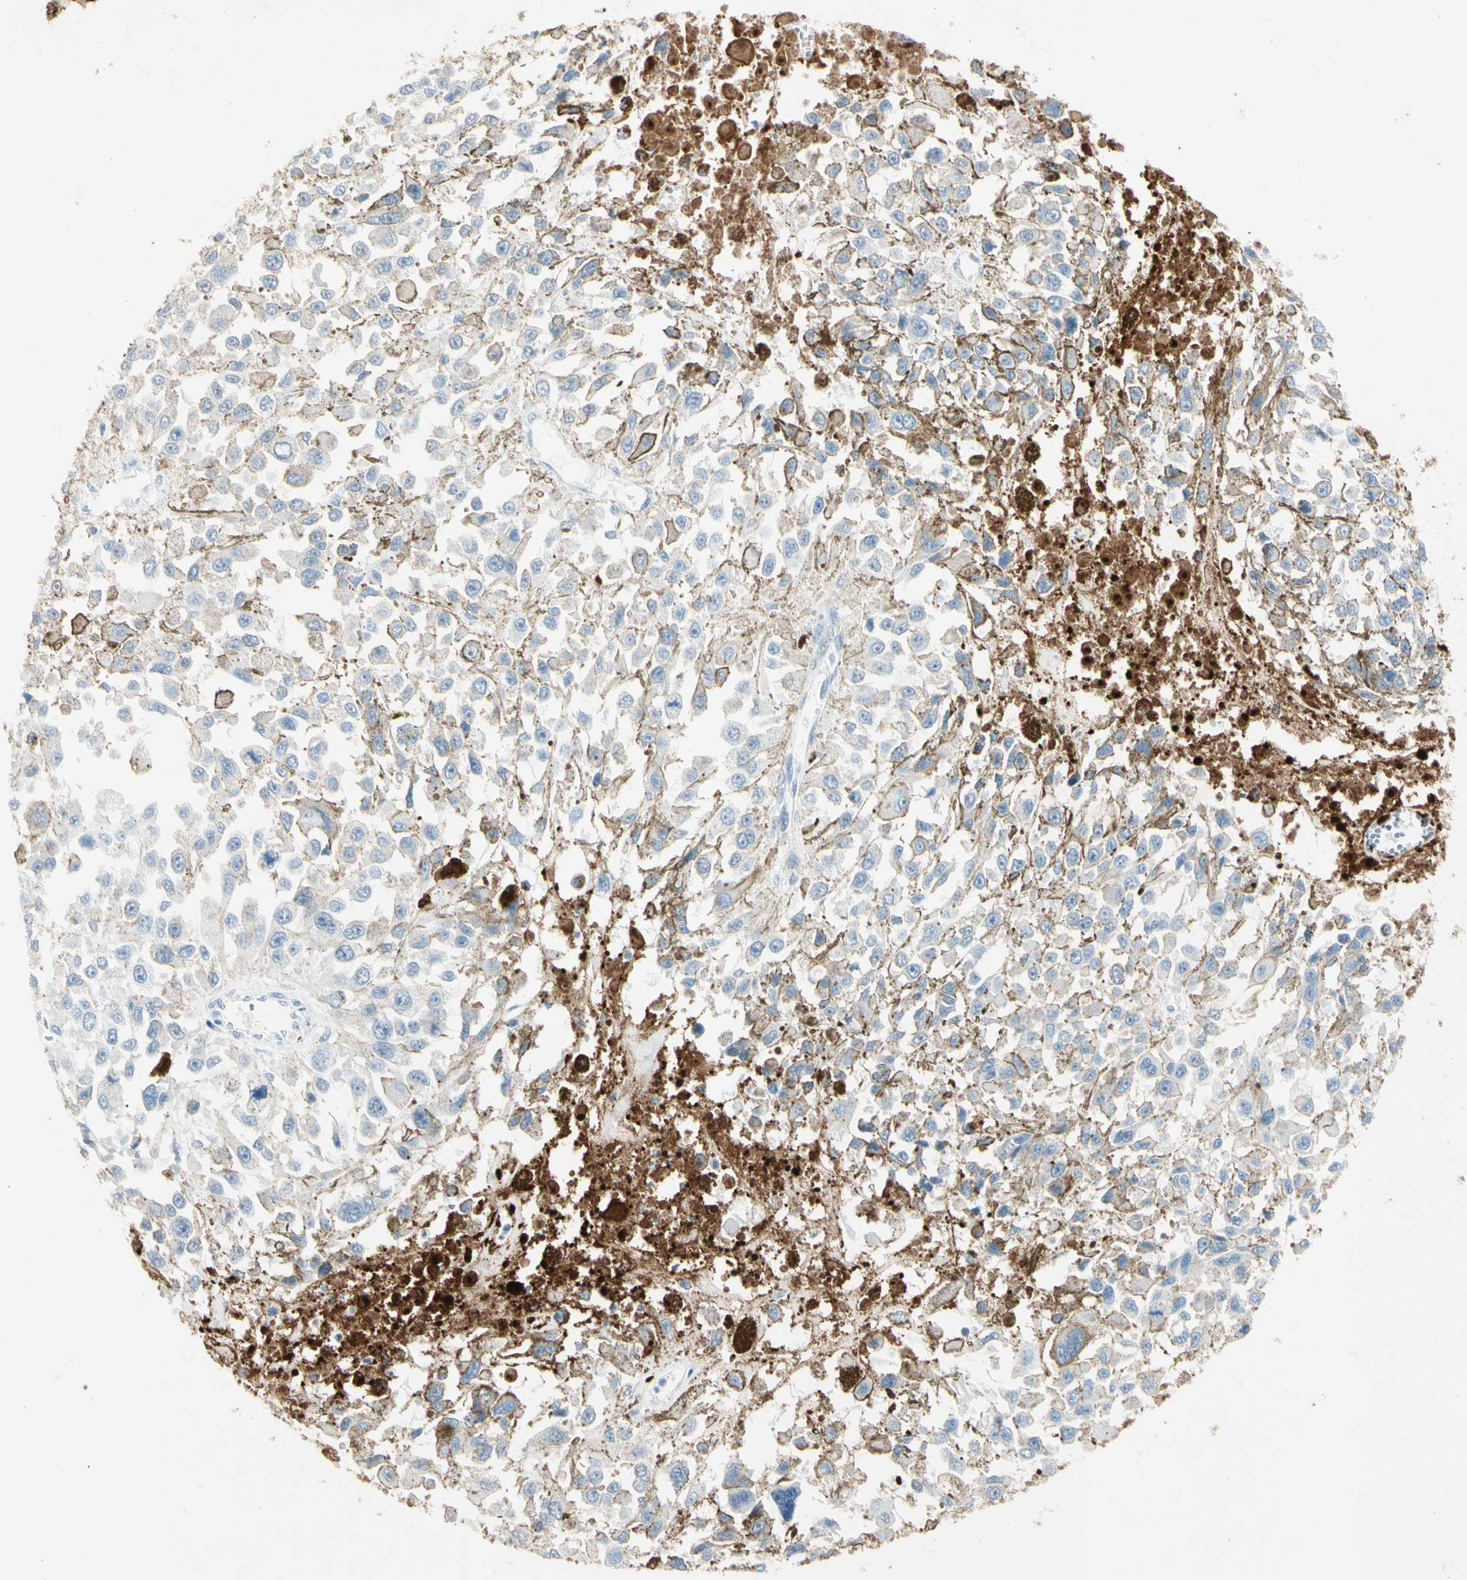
{"staining": {"intensity": "negative", "quantity": "none", "location": "none"}, "tissue": "melanoma", "cell_type": "Tumor cells", "image_type": "cancer", "snomed": [{"axis": "morphology", "description": "Malignant melanoma, Metastatic site"}, {"axis": "topography", "description": "Lymph node"}], "caption": "A histopathology image of human malignant melanoma (metastatic site) is negative for staining in tumor cells.", "gene": "SERPIND1", "patient": {"sex": "male", "age": 59}}